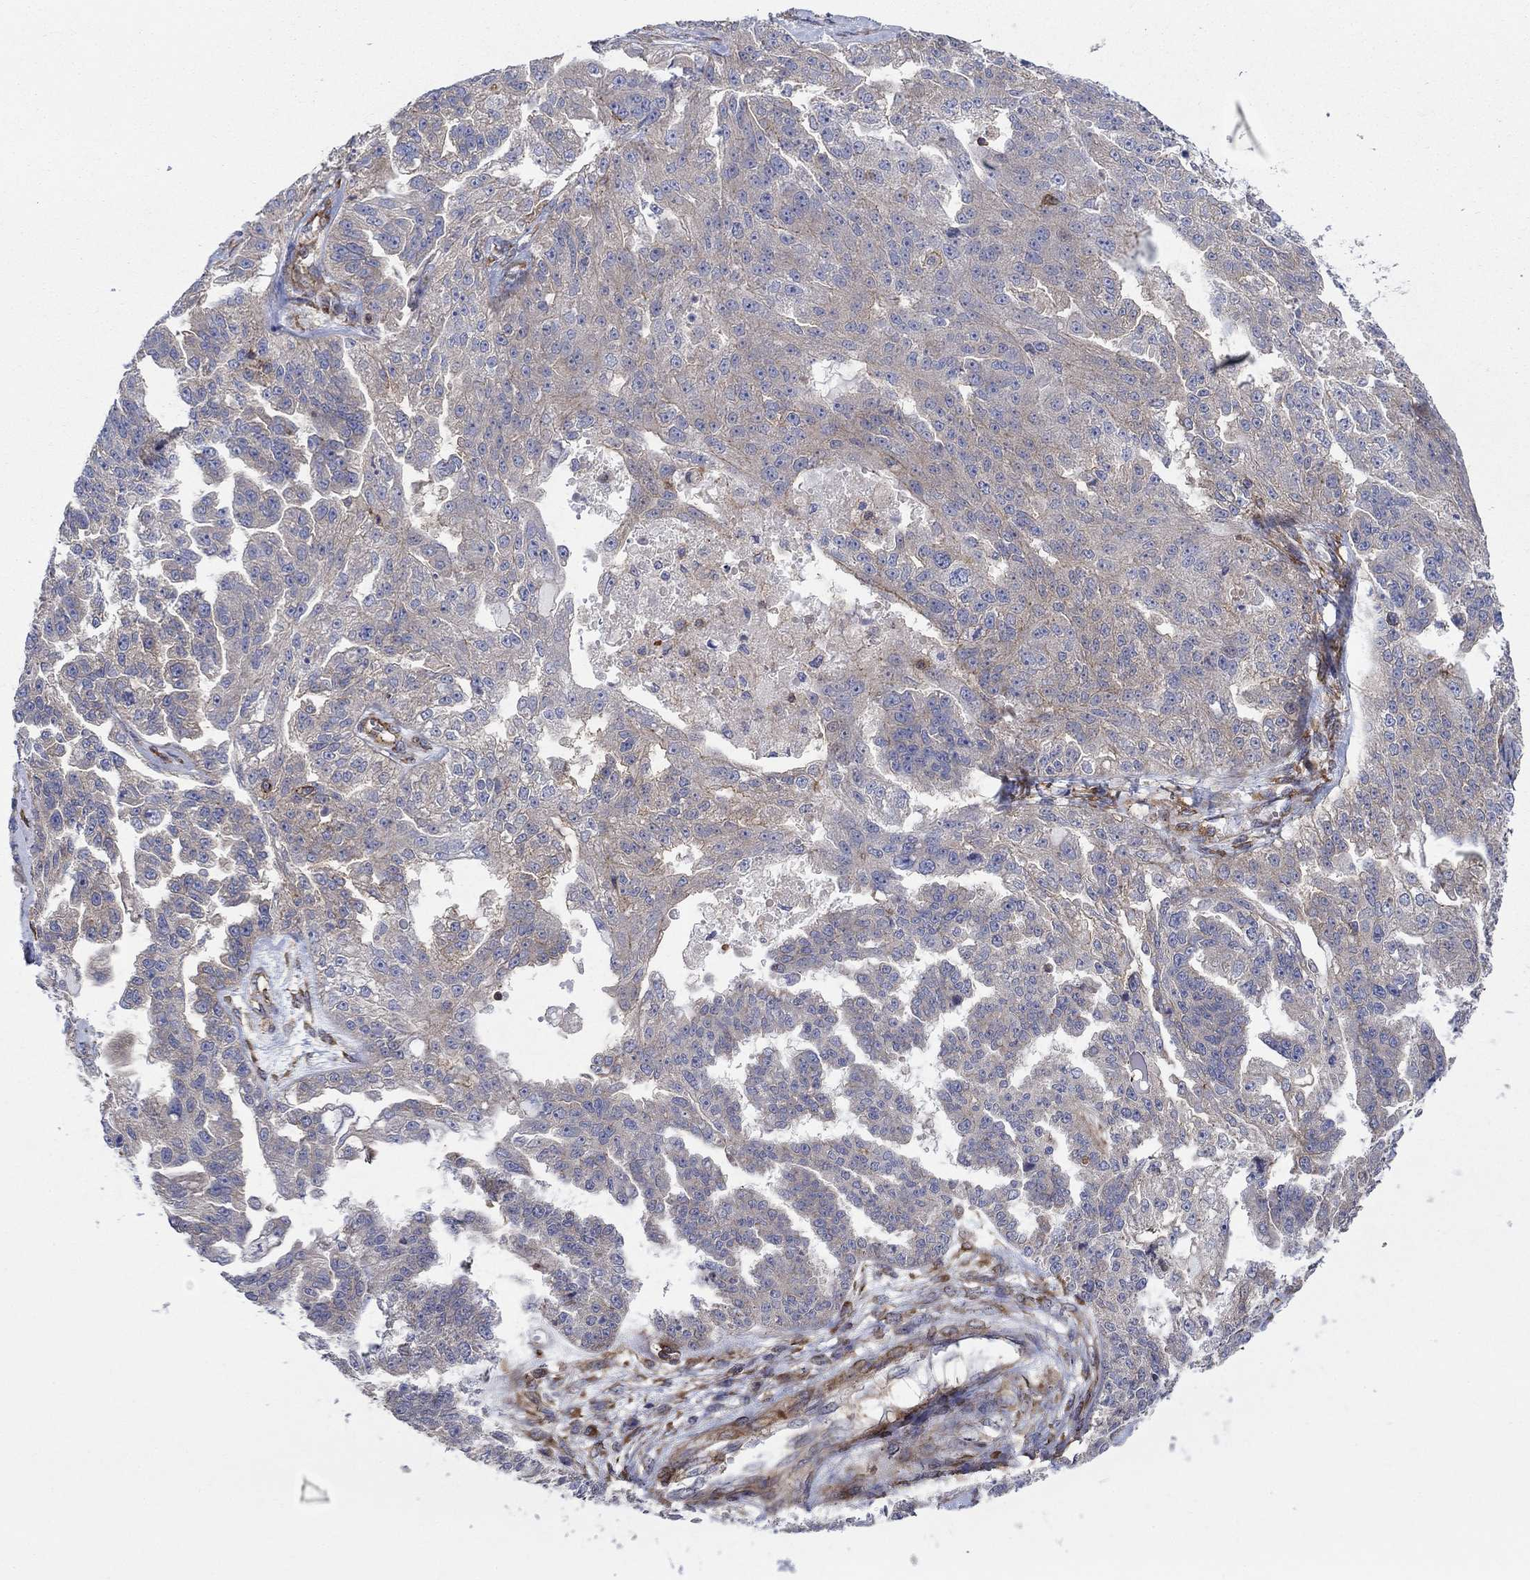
{"staining": {"intensity": "weak", "quantity": "25%-75%", "location": "cytoplasmic/membranous"}, "tissue": "ovarian cancer", "cell_type": "Tumor cells", "image_type": "cancer", "snomed": [{"axis": "morphology", "description": "Cystadenocarcinoma, serous, NOS"}, {"axis": "topography", "description": "Ovary"}], "caption": "Immunohistochemistry (DAB (3,3'-diaminobenzidine)) staining of human ovarian serous cystadenocarcinoma demonstrates weak cytoplasmic/membranous protein expression in about 25%-75% of tumor cells.", "gene": "PAG1", "patient": {"sex": "female", "age": 58}}